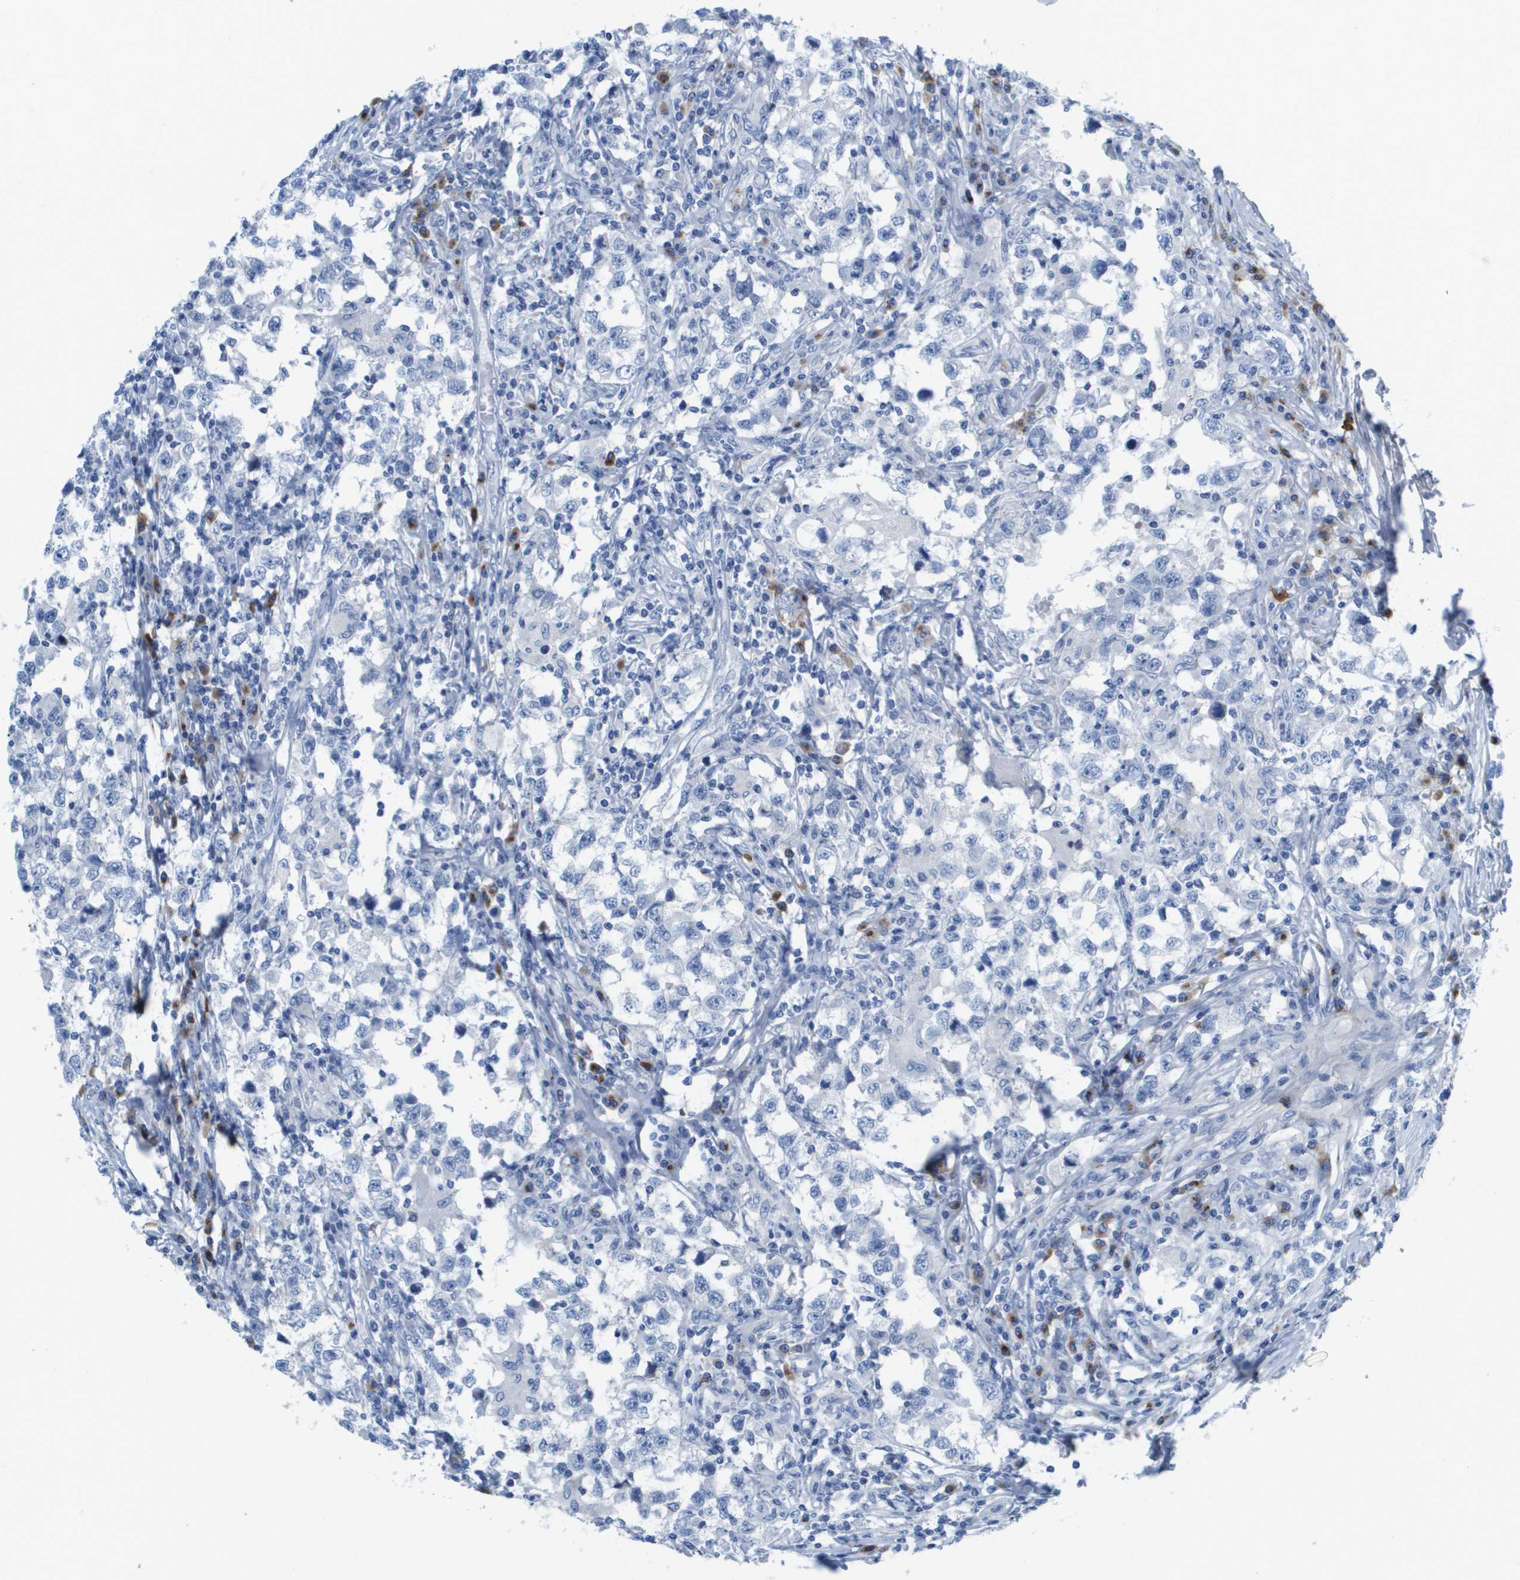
{"staining": {"intensity": "negative", "quantity": "none", "location": "none"}, "tissue": "testis cancer", "cell_type": "Tumor cells", "image_type": "cancer", "snomed": [{"axis": "morphology", "description": "Carcinoma, Embryonal, NOS"}, {"axis": "topography", "description": "Testis"}], "caption": "Protein analysis of embryonal carcinoma (testis) shows no significant staining in tumor cells.", "gene": "GPR18", "patient": {"sex": "male", "age": 21}}